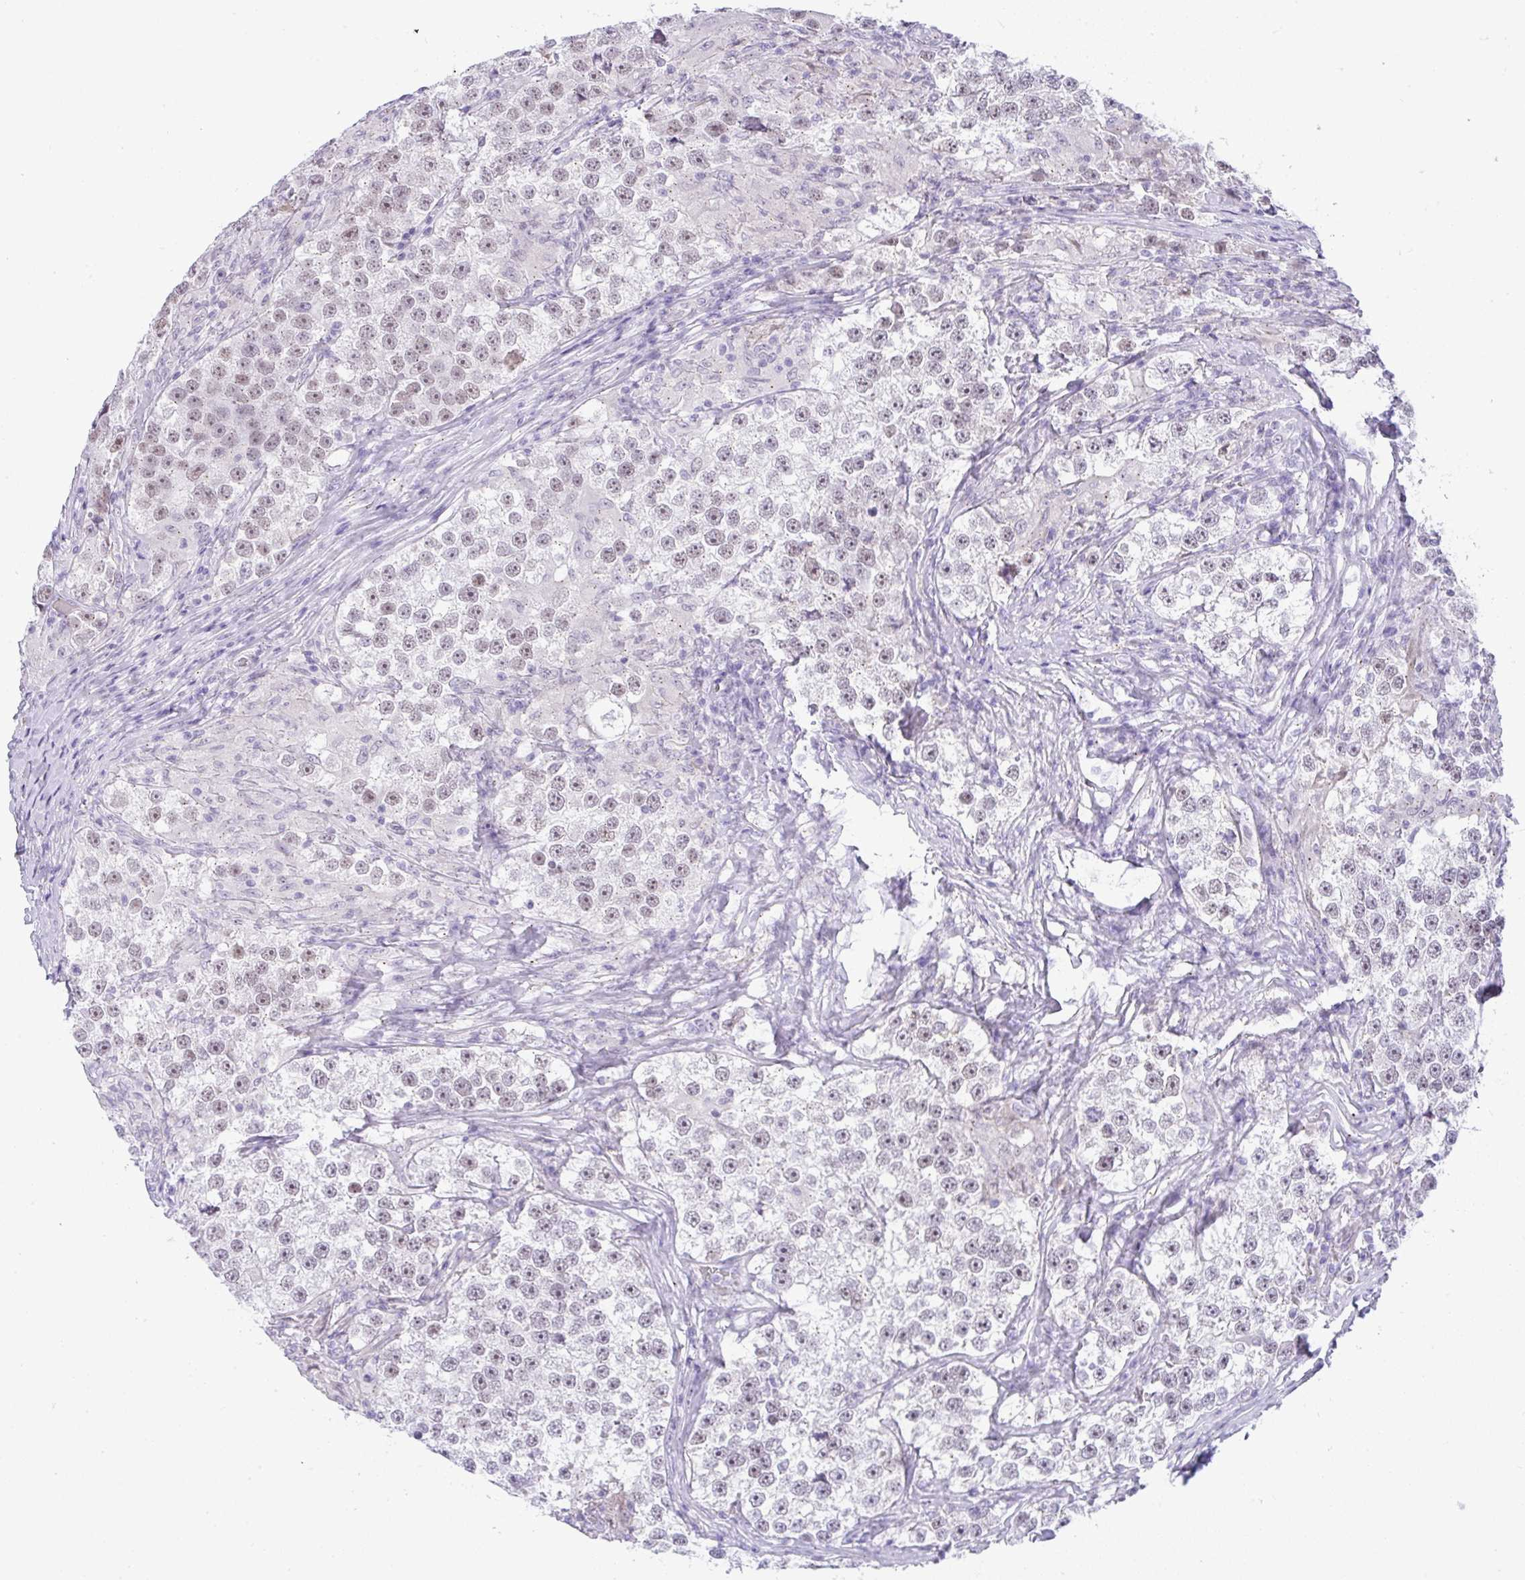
{"staining": {"intensity": "moderate", "quantity": ">75%", "location": "nuclear"}, "tissue": "testis cancer", "cell_type": "Tumor cells", "image_type": "cancer", "snomed": [{"axis": "morphology", "description": "Seminoma, NOS"}, {"axis": "topography", "description": "Testis"}], "caption": "A high-resolution photomicrograph shows immunohistochemistry staining of testis cancer, which demonstrates moderate nuclear positivity in about >75% of tumor cells.", "gene": "FAM177A1", "patient": {"sex": "male", "age": 46}}